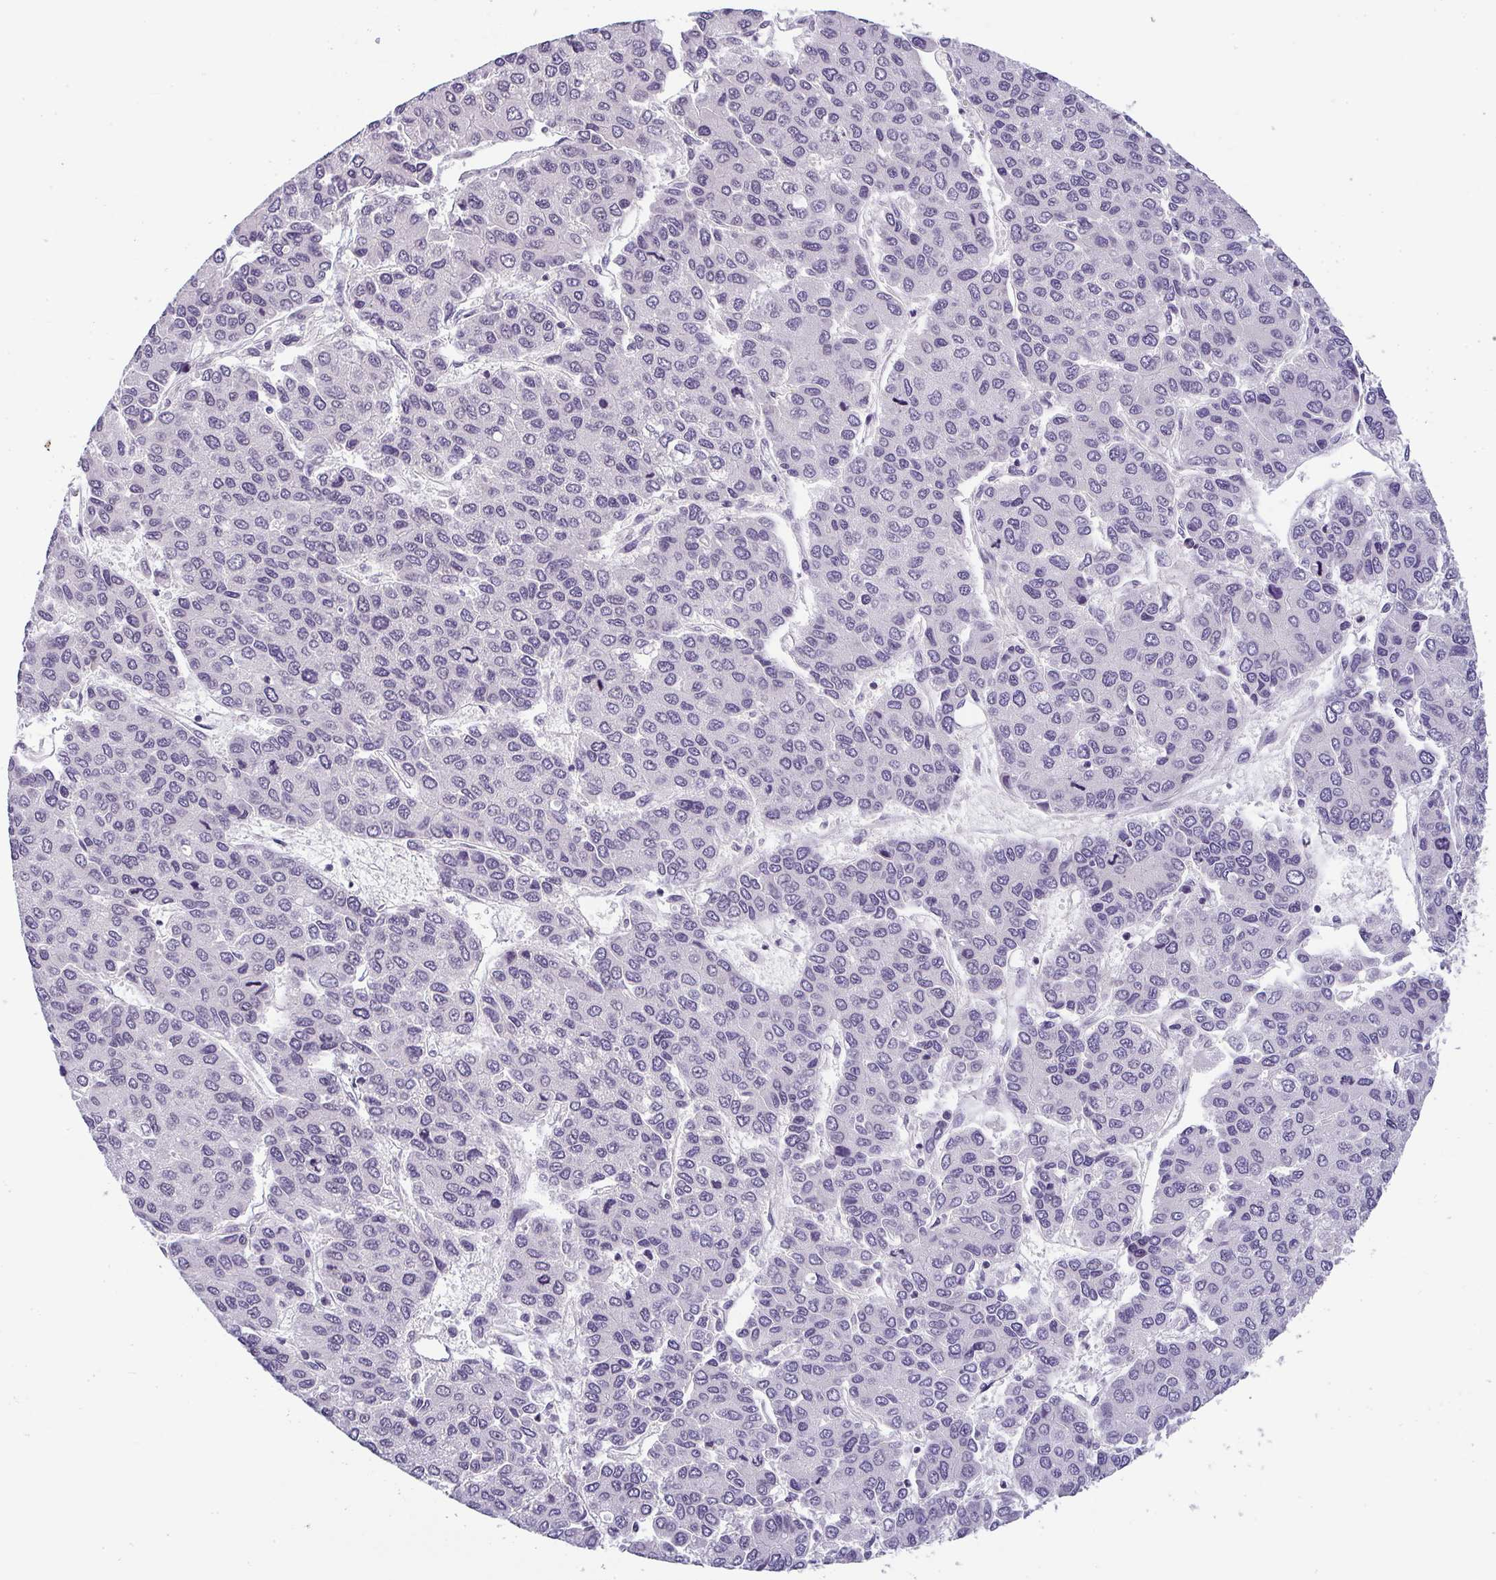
{"staining": {"intensity": "negative", "quantity": "none", "location": "none"}, "tissue": "liver cancer", "cell_type": "Tumor cells", "image_type": "cancer", "snomed": [{"axis": "morphology", "description": "Carcinoma, Hepatocellular, NOS"}, {"axis": "topography", "description": "Liver"}], "caption": "Immunohistochemistry (IHC) of hepatocellular carcinoma (liver) displays no positivity in tumor cells. (Brightfield microscopy of DAB immunohistochemistry (IHC) at high magnification).", "gene": "CACNA1S", "patient": {"sex": "female", "age": 66}}